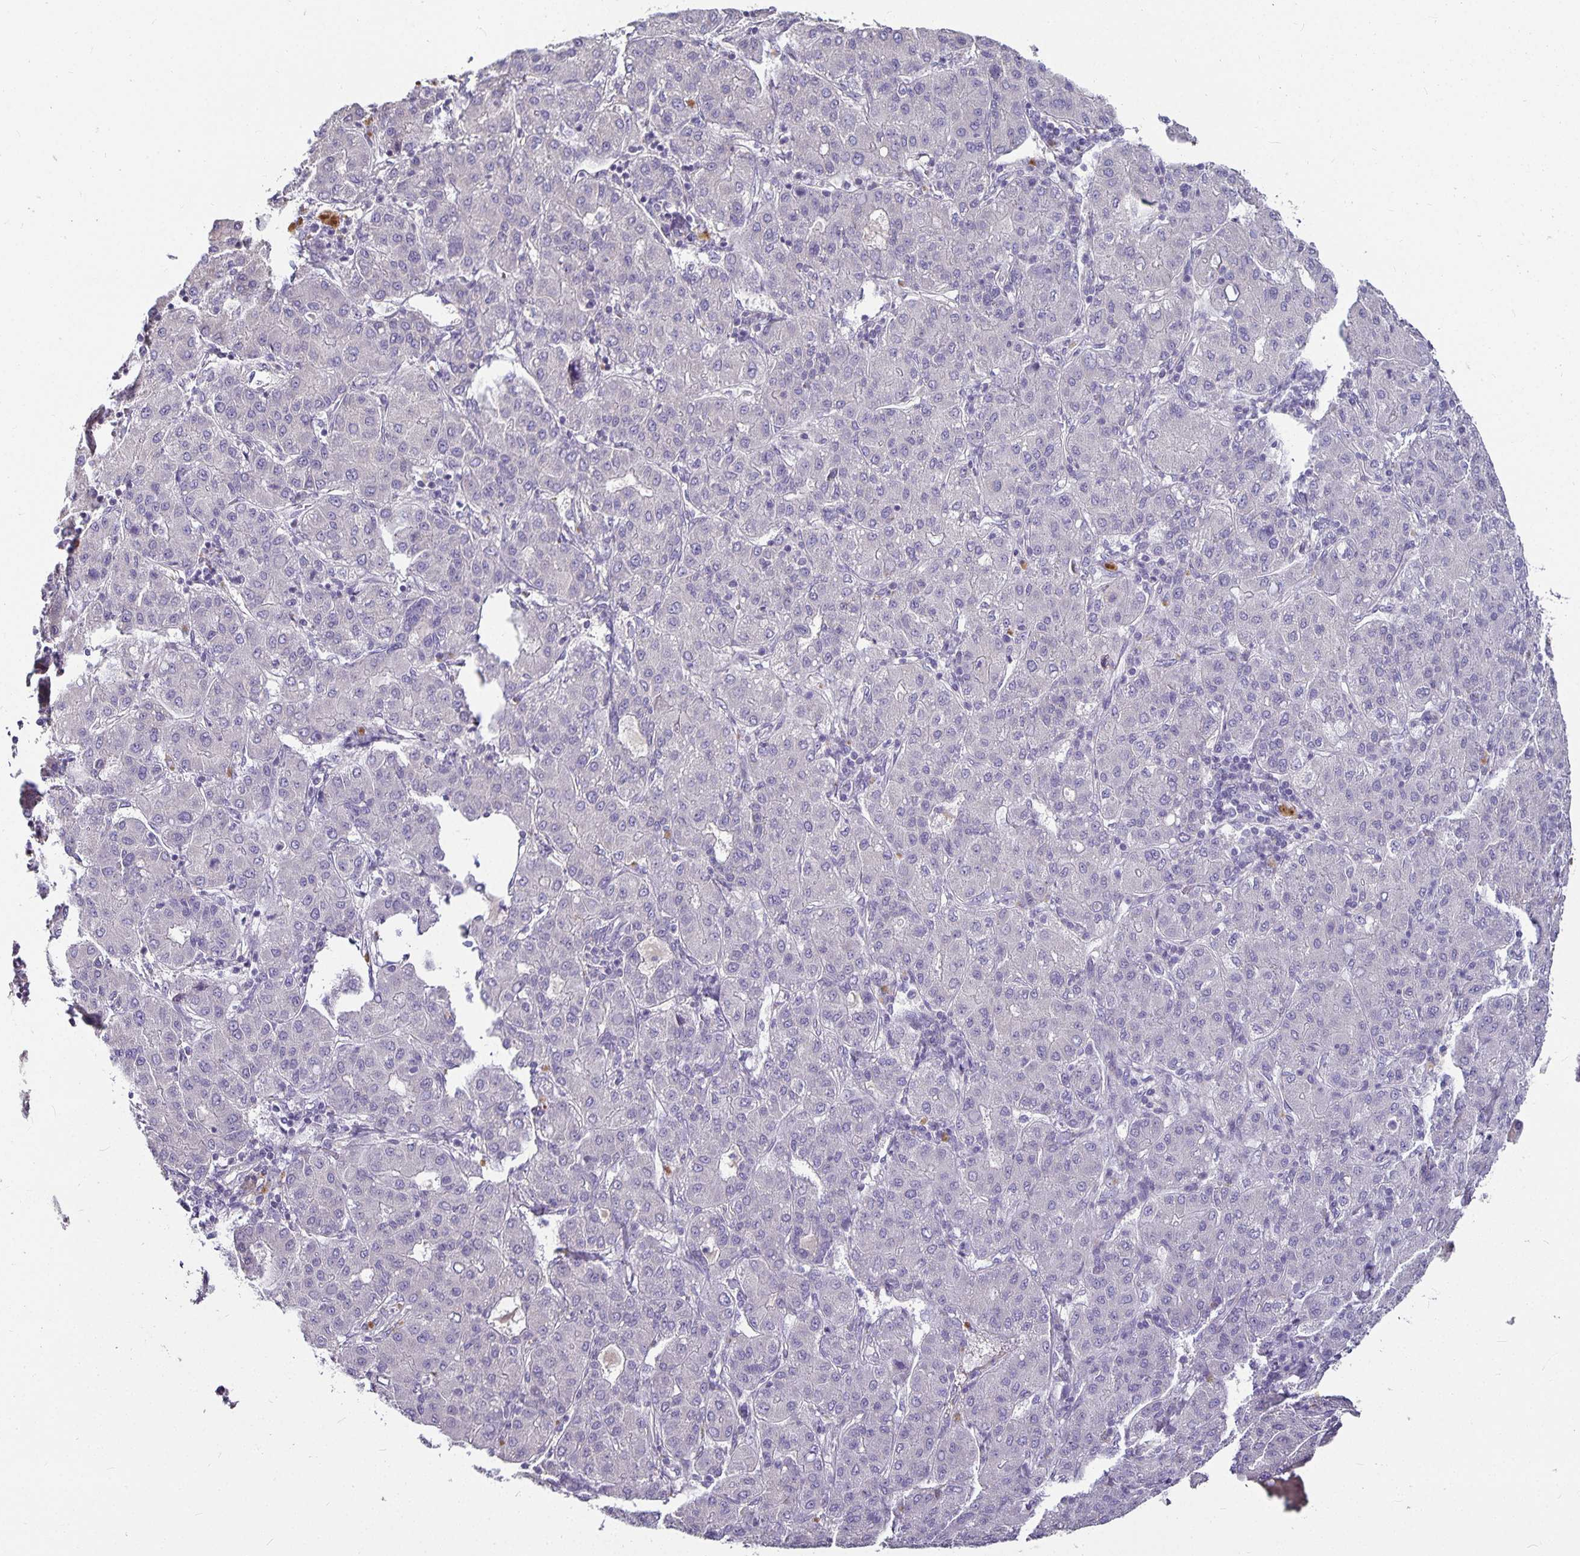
{"staining": {"intensity": "negative", "quantity": "none", "location": "none"}, "tissue": "liver cancer", "cell_type": "Tumor cells", "image_type": "cancer", "snomed": [{"axis": "morphology", "description": "Carcinoma, Hepatocellular, NOS"}, {"axis": "topography", "description": "Liver"}], "caption": "Tumor cells are negative for brown protein staining in hepatocellular carcinoma (liver). (DAB (3,3'-diaminobenzidine) immunohistochemistry (IHC), high magnification).", "gene": "CA12", "patient": {"sex": "male", "age": 65}}